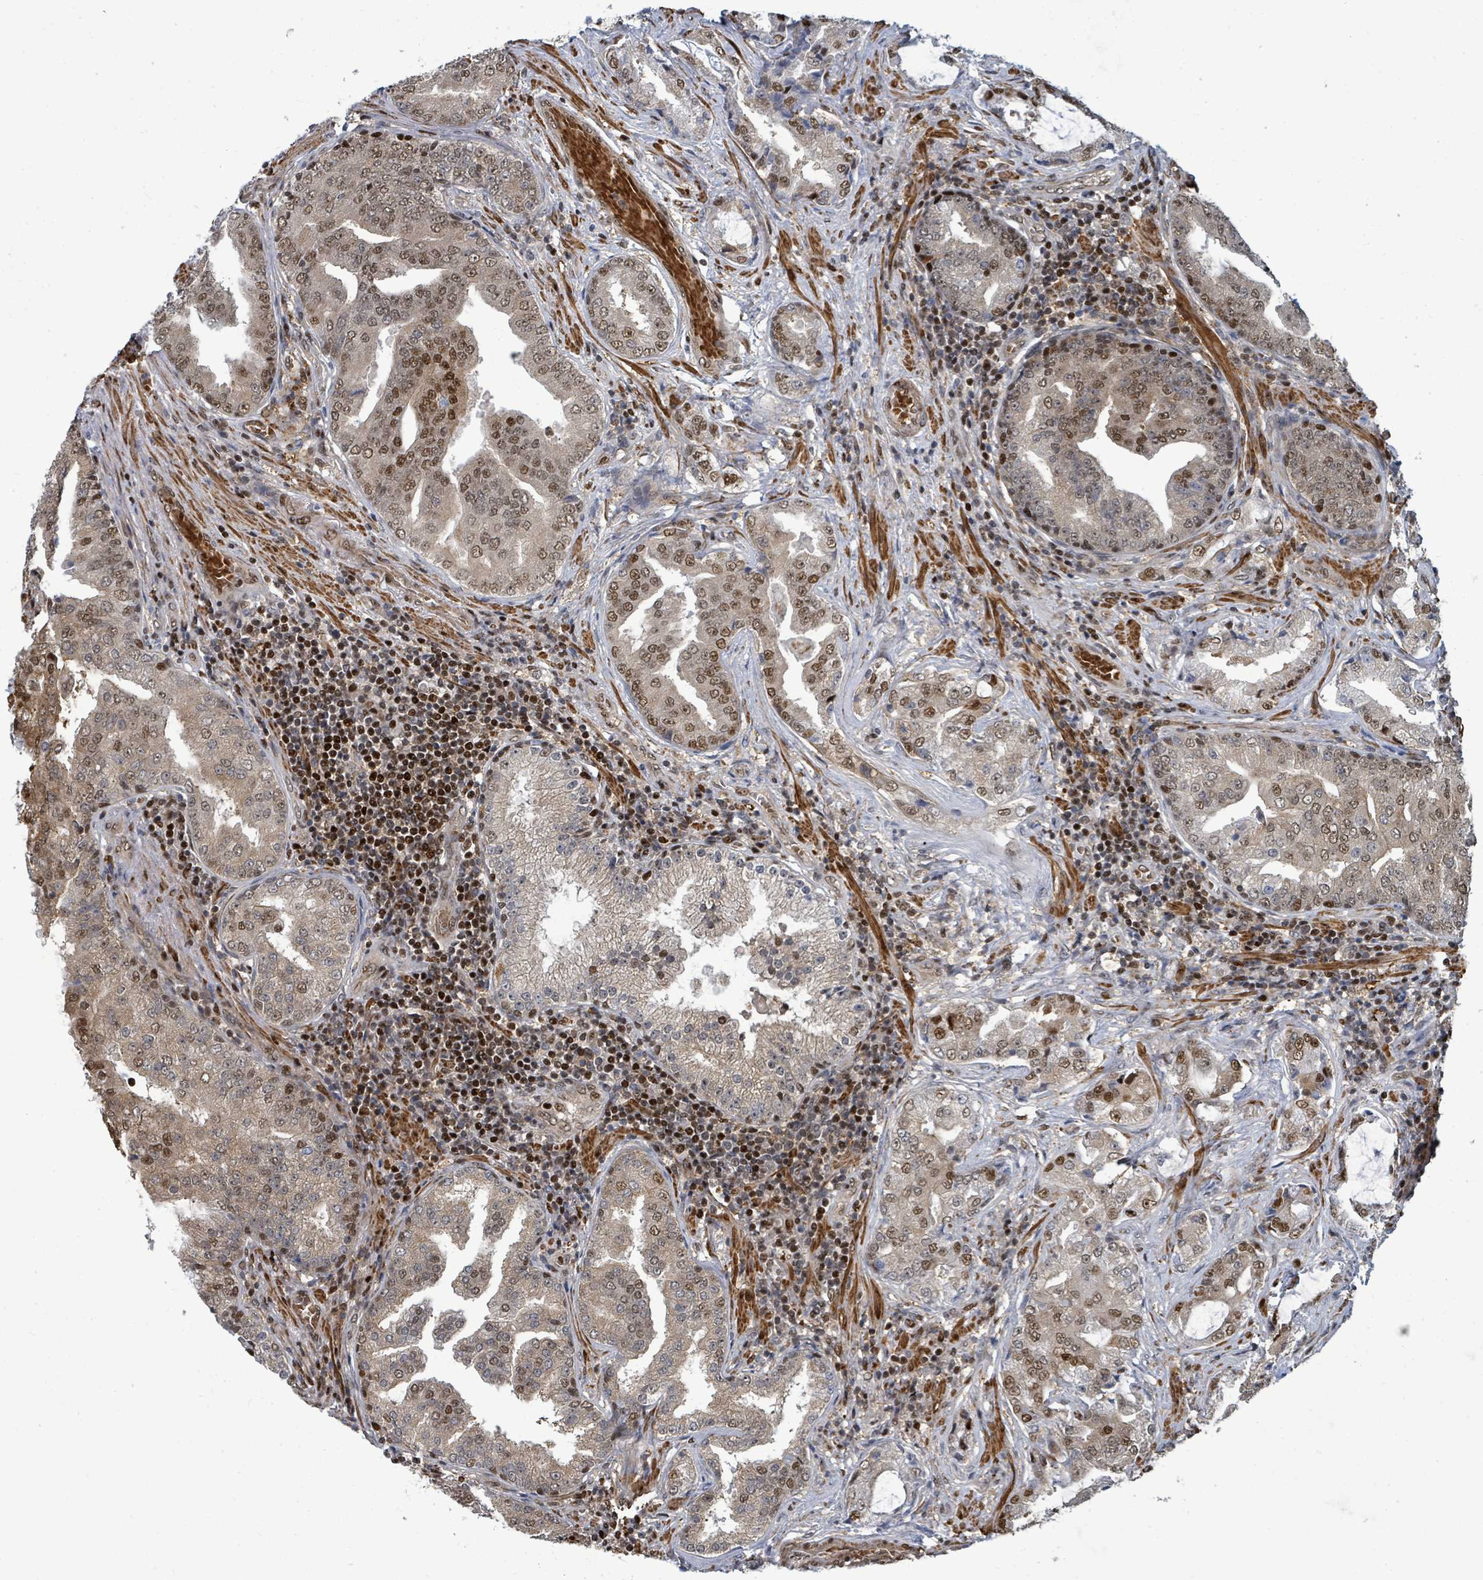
{"staining": {"intensity": "moderate", "quantity": ">75%", "location": "cytoplasmic/membranous,nuclear"}, "tissue": "prostate cancer", "cell_type": "Tumor cells", "image_type": "cancer", "snomed": [{"axis": "morphology", "description": "Adenocarcinoma, High grade"}, {"axis": "topography", "description": "Prostate"}], "caption": "Protein expression analysis of human prostate cancer reveals moderate cytoplasmic/membranous and nuclear positivity in approximately >75% of tumor cells. (DAB (3,3'-diaminobenzidine) IHC with brightfield microscopy, high magnification).", "gene": "TRDMT1", "patient": {"sex": "male", "age": 68}}